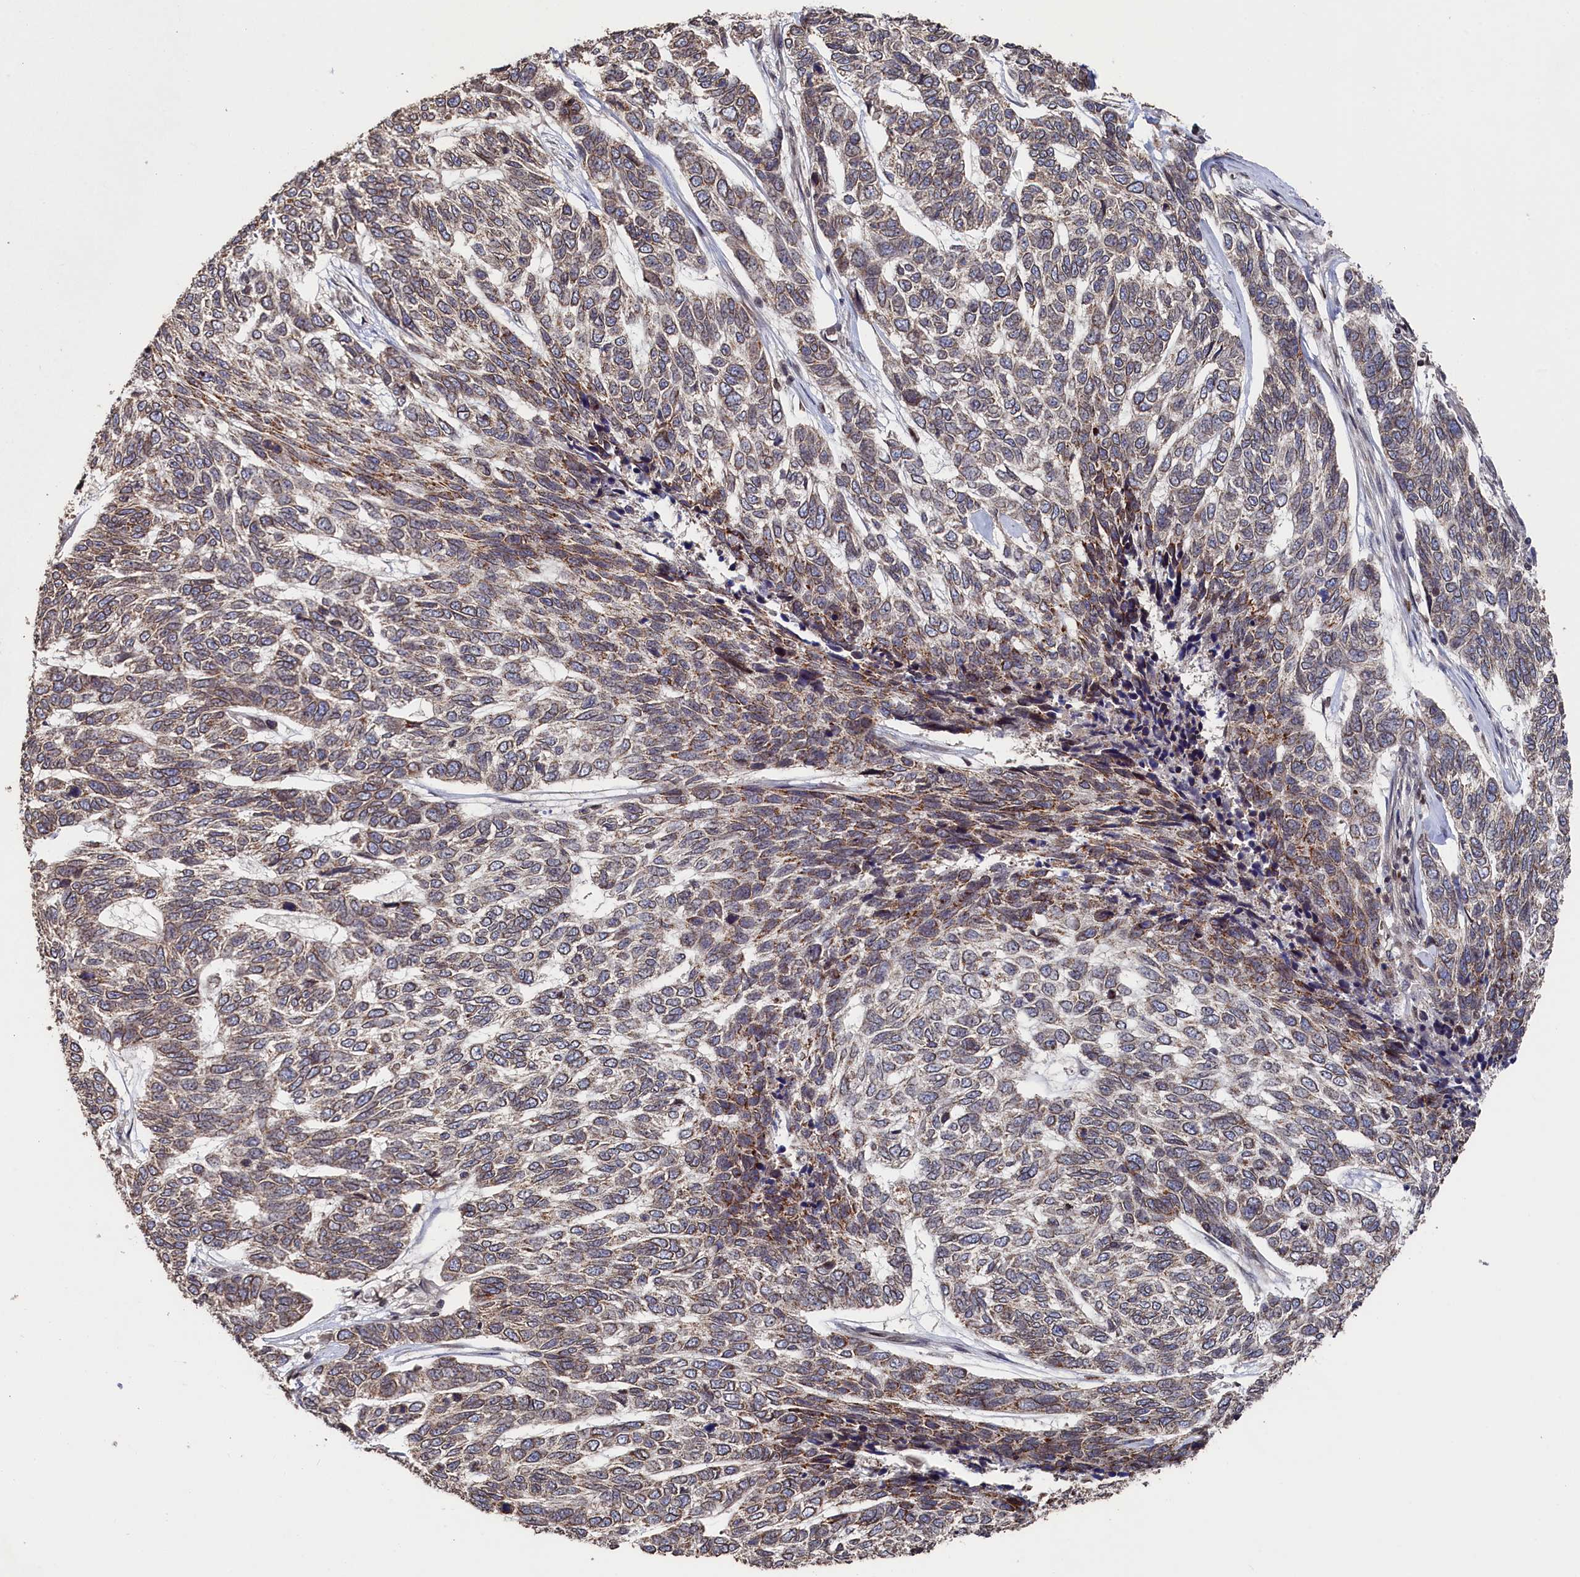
{"staining": {"intensity": "moderate", "quantity": ">75%", "location": "cytoplasmic/membranous"}, "tissue": "skin cancer", "cell_type": "Tumor cells", "image_type": "cancer", "snomed": [{"axis": "morphology", "description": "Basal cell carcinoma"}, {"axis": "topography", "description": "Skin"}], "caption": "Tumor cells show medium levels of moderate cytoplasmic/membranous expression in about >75% of cells in skin cancer (basal cell carcinoma).", "gene": "ANKEF1", "patient": {"sex": "female", "age": 65}}